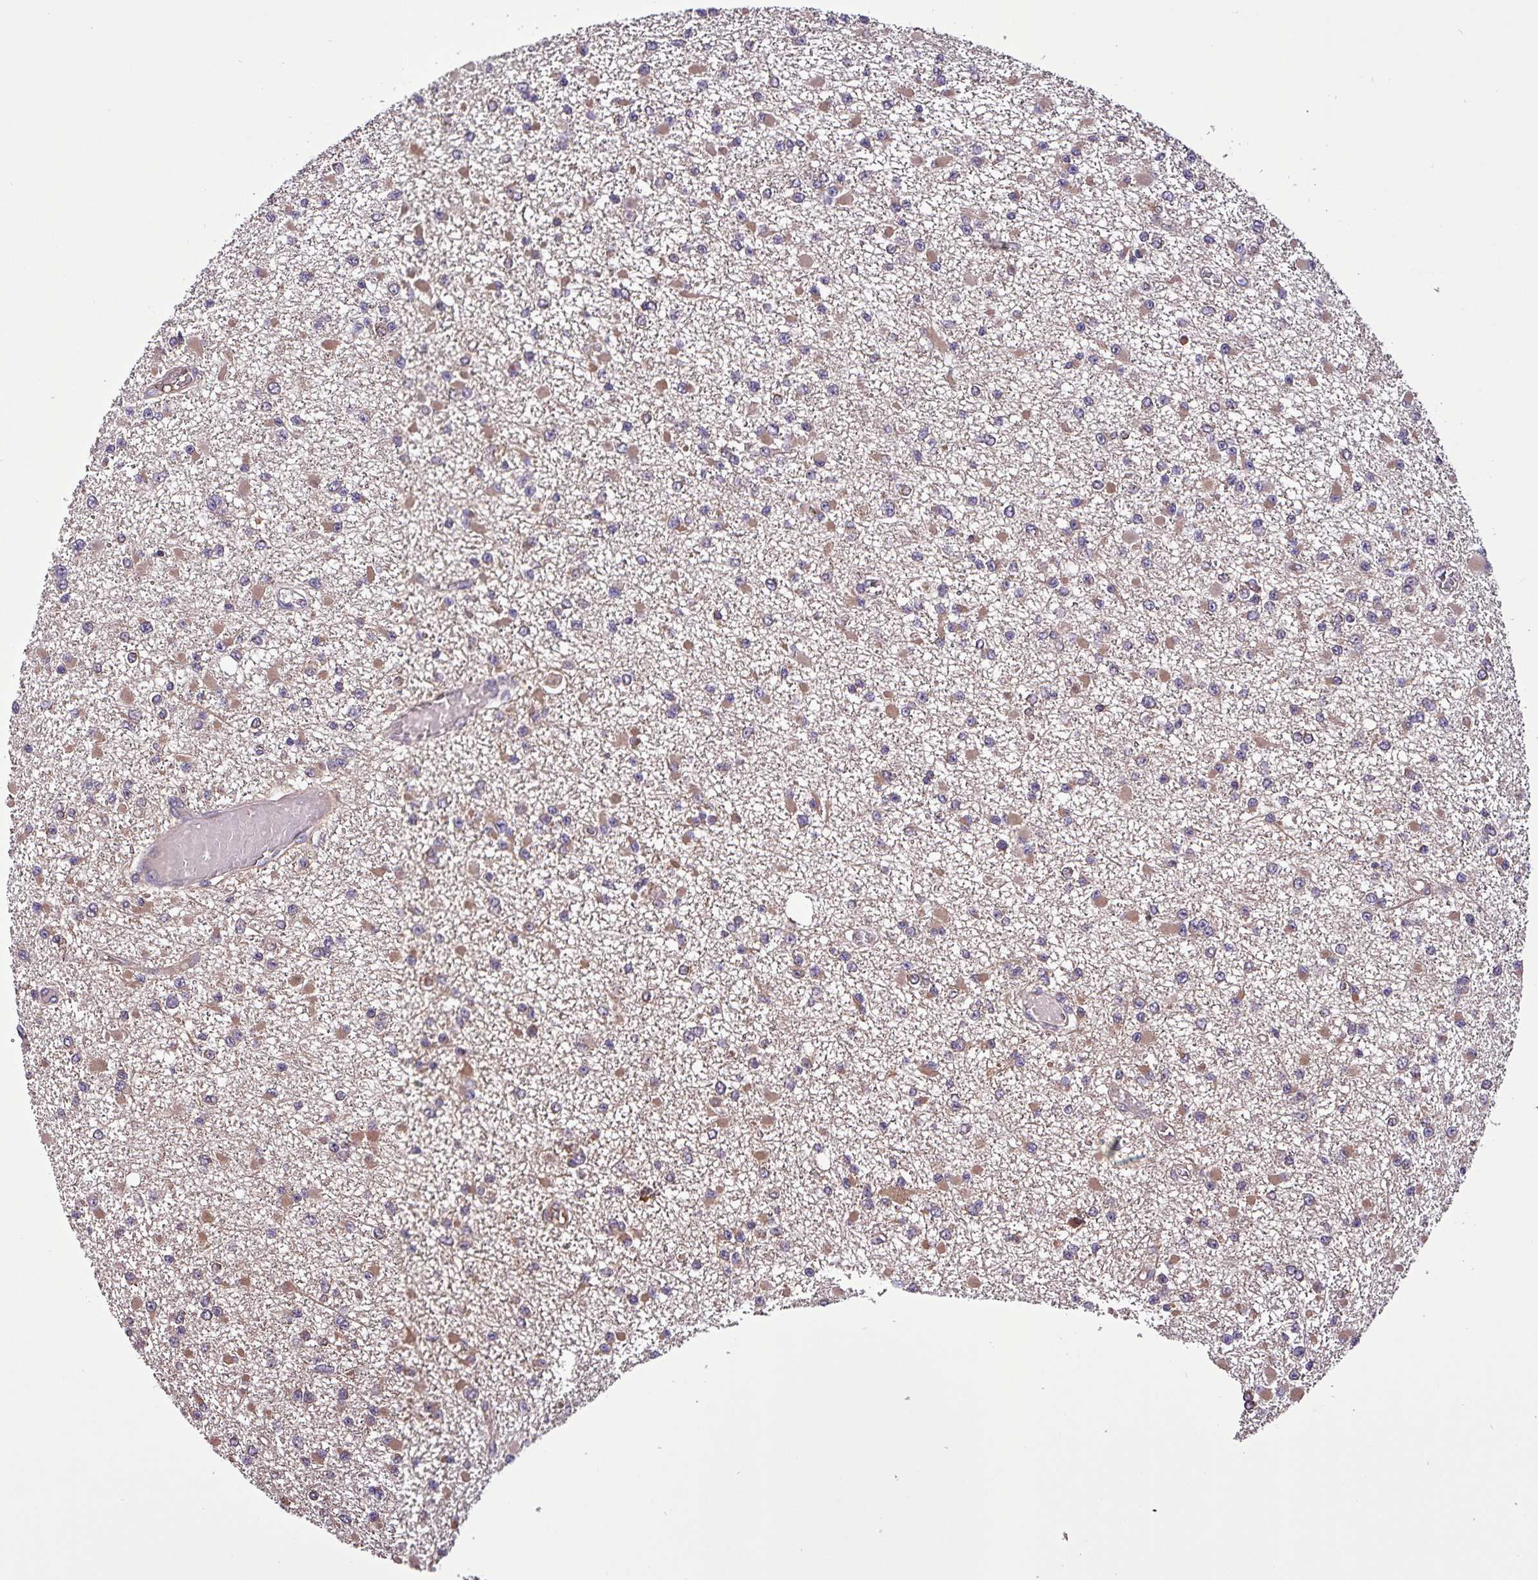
{"staining": {"intensity": "weak", "quantity": ">75%", "location": "cytoplasmic/membranous"}, "tissue": "glioma", "cell_type": "Tumor cells", "image_type": "cancer", "snomed": [{"axis": "morphology", "description": "Glioma, malignant, Low grade"}, {"axis": "topography", "description": "Brain"}], "caption": "Protein expression analysis of human malignant glioma (low-grade) reveals weak cytoplasmic/membranous staining in approximately >75% of tumor cells. (IHC, brightfield microscopy, high magnification).", "gene": "PAFAH1B2", "patient": {"sex": "female", "age": 22}}